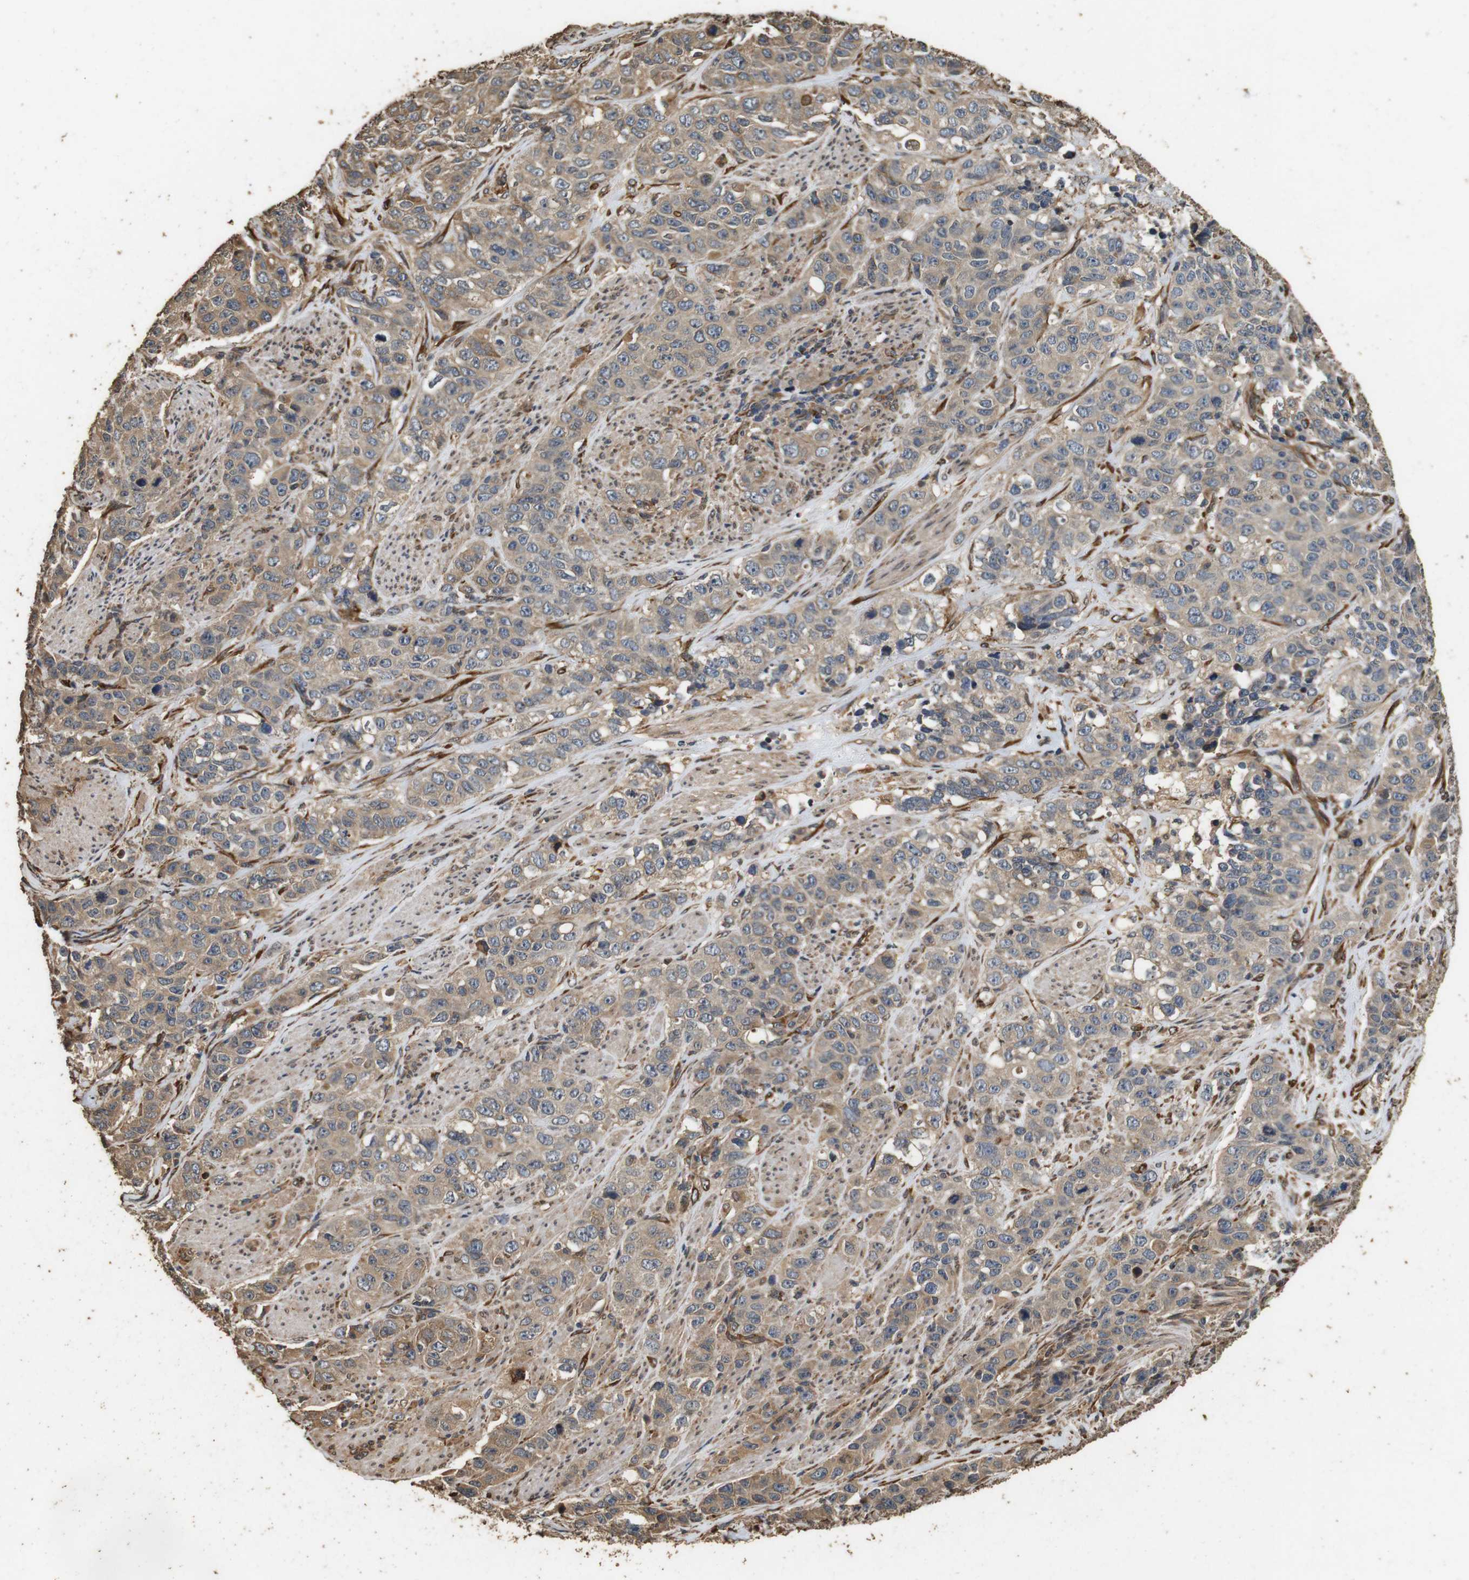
{"staining": {"intensity": "weak", "quantity": ">75%", "location": "cytoplasmic/membranous"}, "tissue": "stomach cancer", "cell_type": "Tumor cells", "image_type": "cancer", "snomed": [{"axis": "morphology", "description": "Adenocarcinoma, NOS"}, {"axis": "topography", "description": "Stomach"}], "caption": "An IHC image of tumor tissue is shown. Protein staining in brown labels weak cytoplasmic/membranous positivity in stomach adenocarcinoma within tumor cells.", "gene": "CNPY4", "patient": {"sex": "male", "age": 48}}